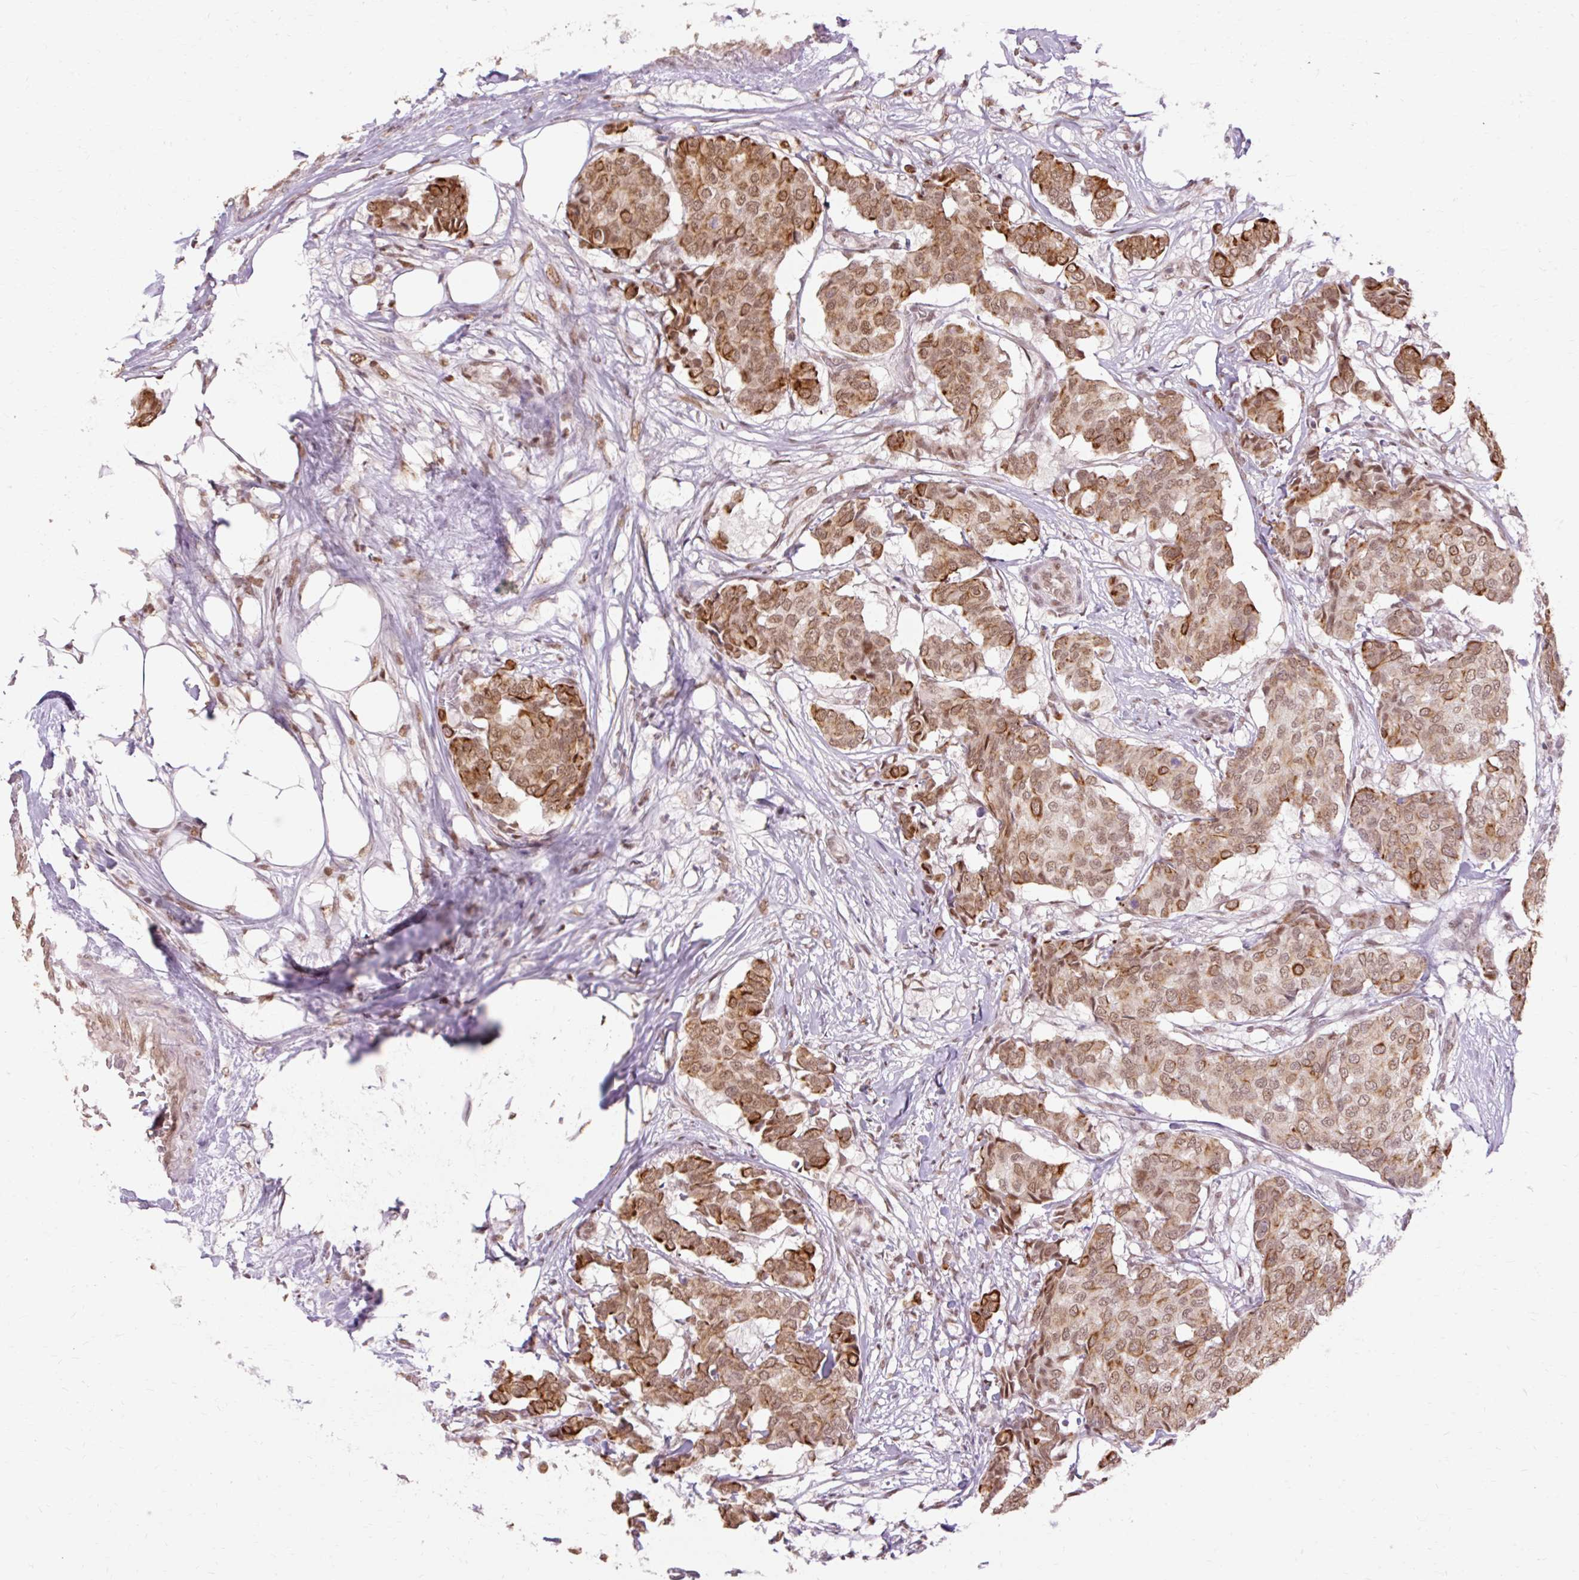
{"staining": {"intensity": "strong", "quantity": ">75%", "location": "cytoplasmic/membranous,nuclear"}, "tissue": "breast cancer", "cell_type": "Tumor cells", "image_type": "cancer", "snomed": [{"axis": "morphology", "description": "Duct carcinoma"}, {"axis": "topography", "description": "Breast"}], "caption": "Protein staining exhibits strong cytoplasmic/membranous and nuclear expression in about >75% of tumor cells in breast cancer.", "gene": "NPIPB12", "patient": {"sex": "female", "age": 75}}